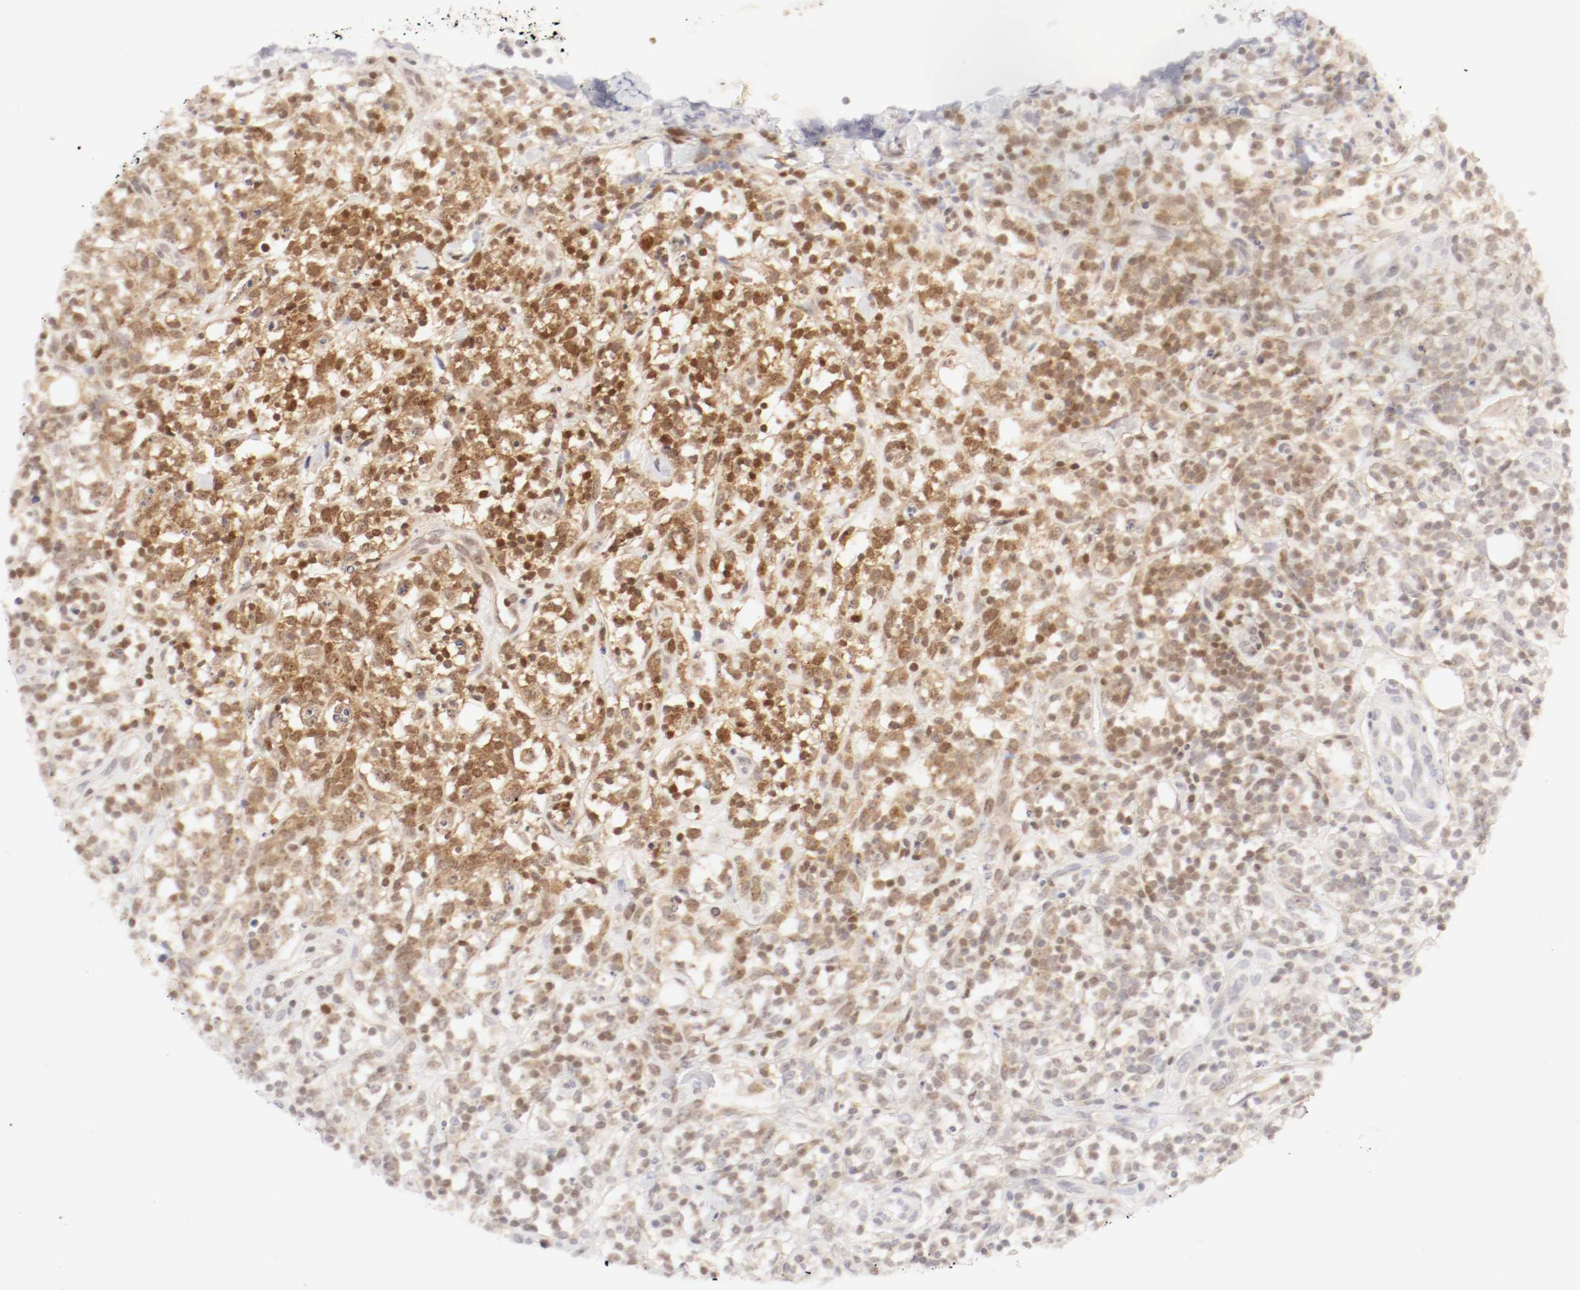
{"staining": {"intensity": "strong", "quantity": ">75%", "location": "nuclear"}, "tissue": "lymphoma", "cell_type": "Tumor cells", "image_type": "cancer", "snomed": [{"axis": "morphology", "description": "Malignant lymphoma, non-Hodgkin's type, High grade"}, {"axis": "topography", "description": "Lymph node"}], "caption": "Strong nuclear staining for a protein is appreciated in approximately >75% of tumor cells of lymphoma using immunohistochemistry (IHC).", "gene": "KIF2A", "patient": {"sex": "female", "age": 73}}